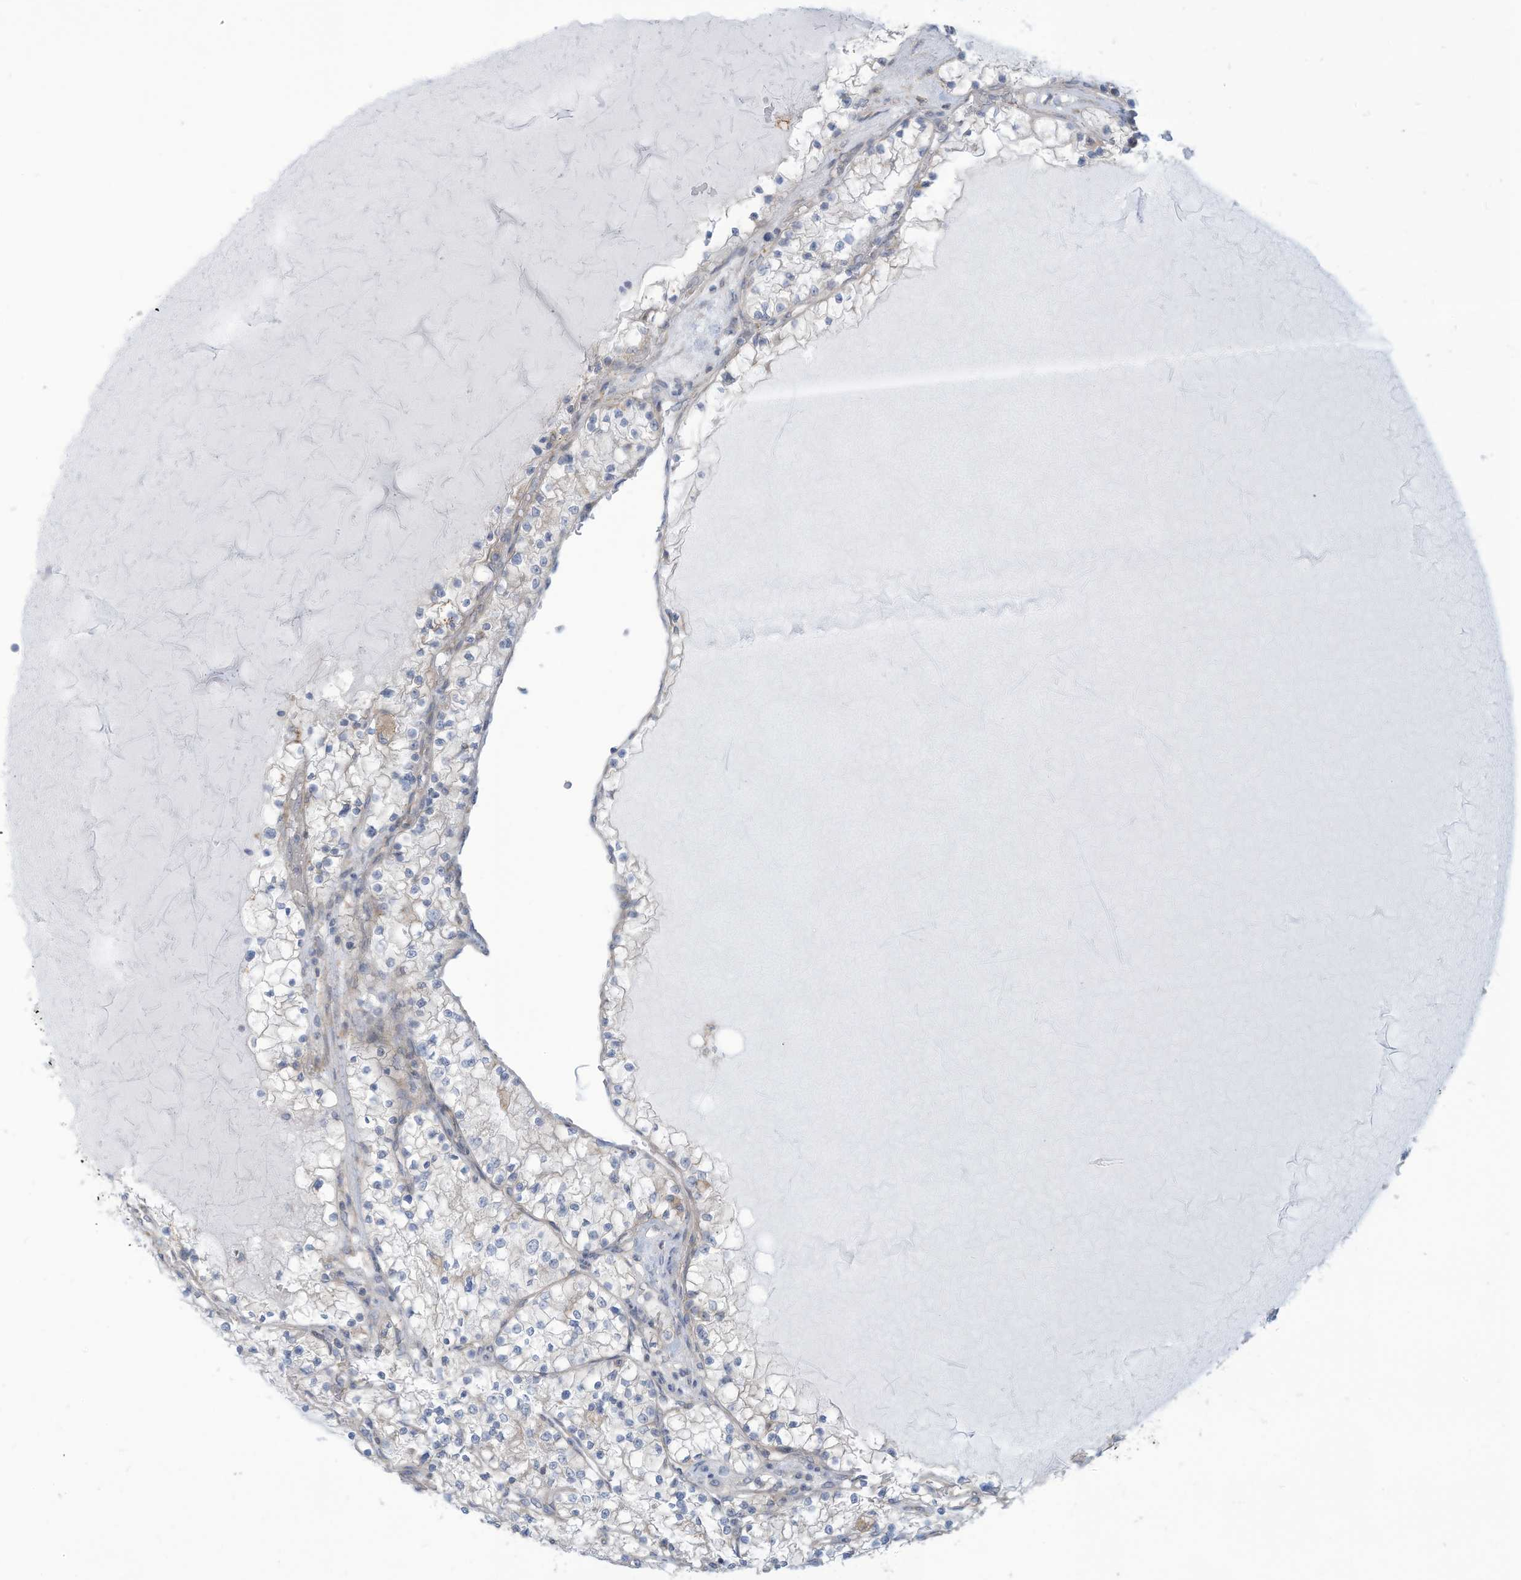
{"staining": {"intensity": "negative", "quantity": "none", "location": "none"}, "tissue": "renal cancer", "cell_type": "Tumor cells", "image_type": "cancer", "snomed": [{"axis": "morphology", "description": "Normal tissue, NOS"}, {"axis": "morphology", "description": "Adenocarcinoma, NOS"}, {"axis": "topography", "description": "Kidney"}], "caption": "This is a image of immunohistochemistry (IHC) staining of renal cancer, which shows no positivity in tumor cells. (Stains: DAB immunohistochemistry with hematoxylin counter stain, Microscopy: brightfield microscopy at high magnification).", "gene": "ADAT2", "patient": {"sex": "male", "age": 68}}